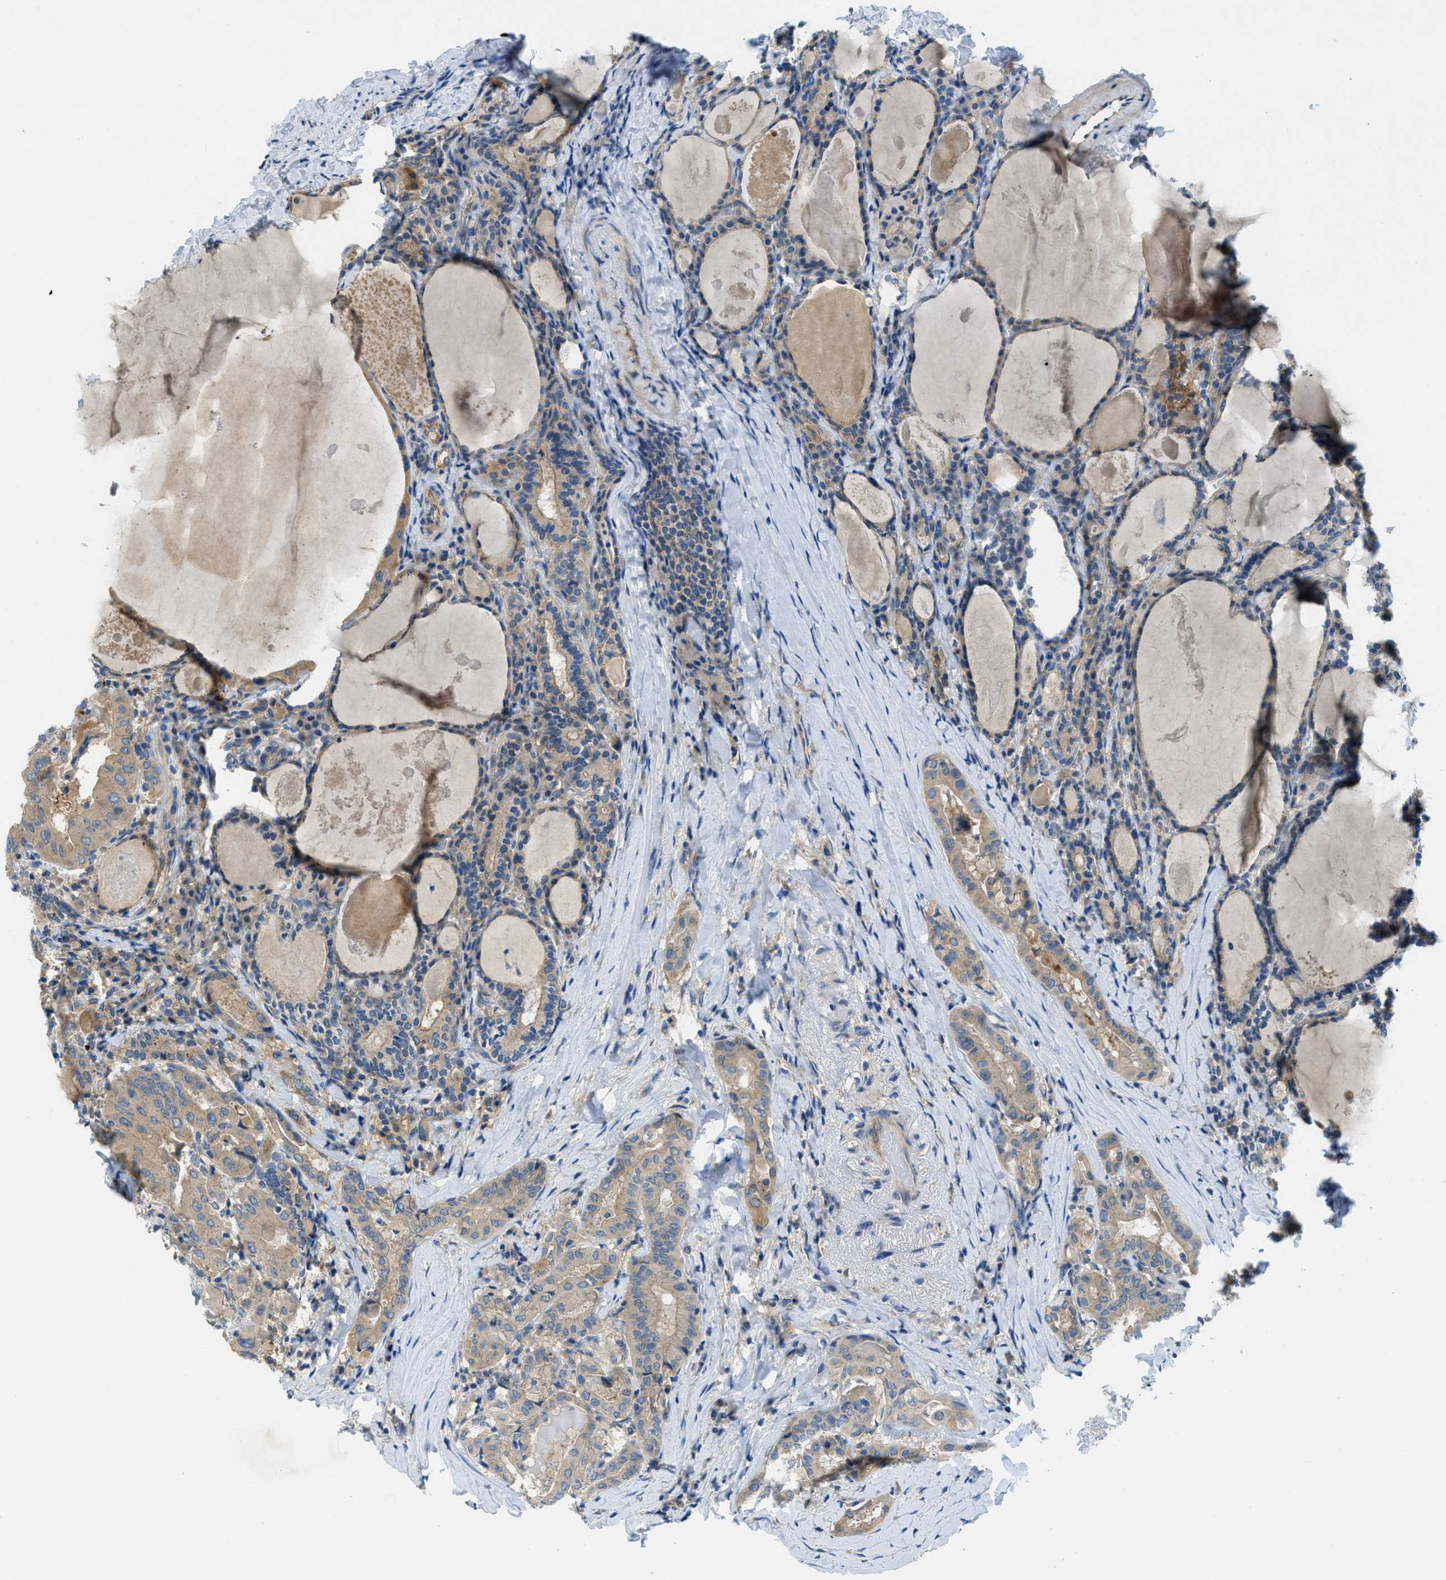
{"staining": {"intensity": "negative", "quantity": "none", "location": "none"}, "tissue": "thyroid cancer", "cell_type": "Tumor cells", "image_type": "cancer", "snomed": [{"axis": "morphology", "description": "Papillary adenocarcinoma, NOS"}, {"axis": "topography", "description": "Thyroid gland"}], "caption": "DAB (3,3'-diaminobenzidine) immunohistochemical staining of thyroid cancer (papillary adenocarcinoma) displays no significant positivity in tumor cells.", "gene": "RIPK2", "patient": {"sex": "female", "age": 42}}